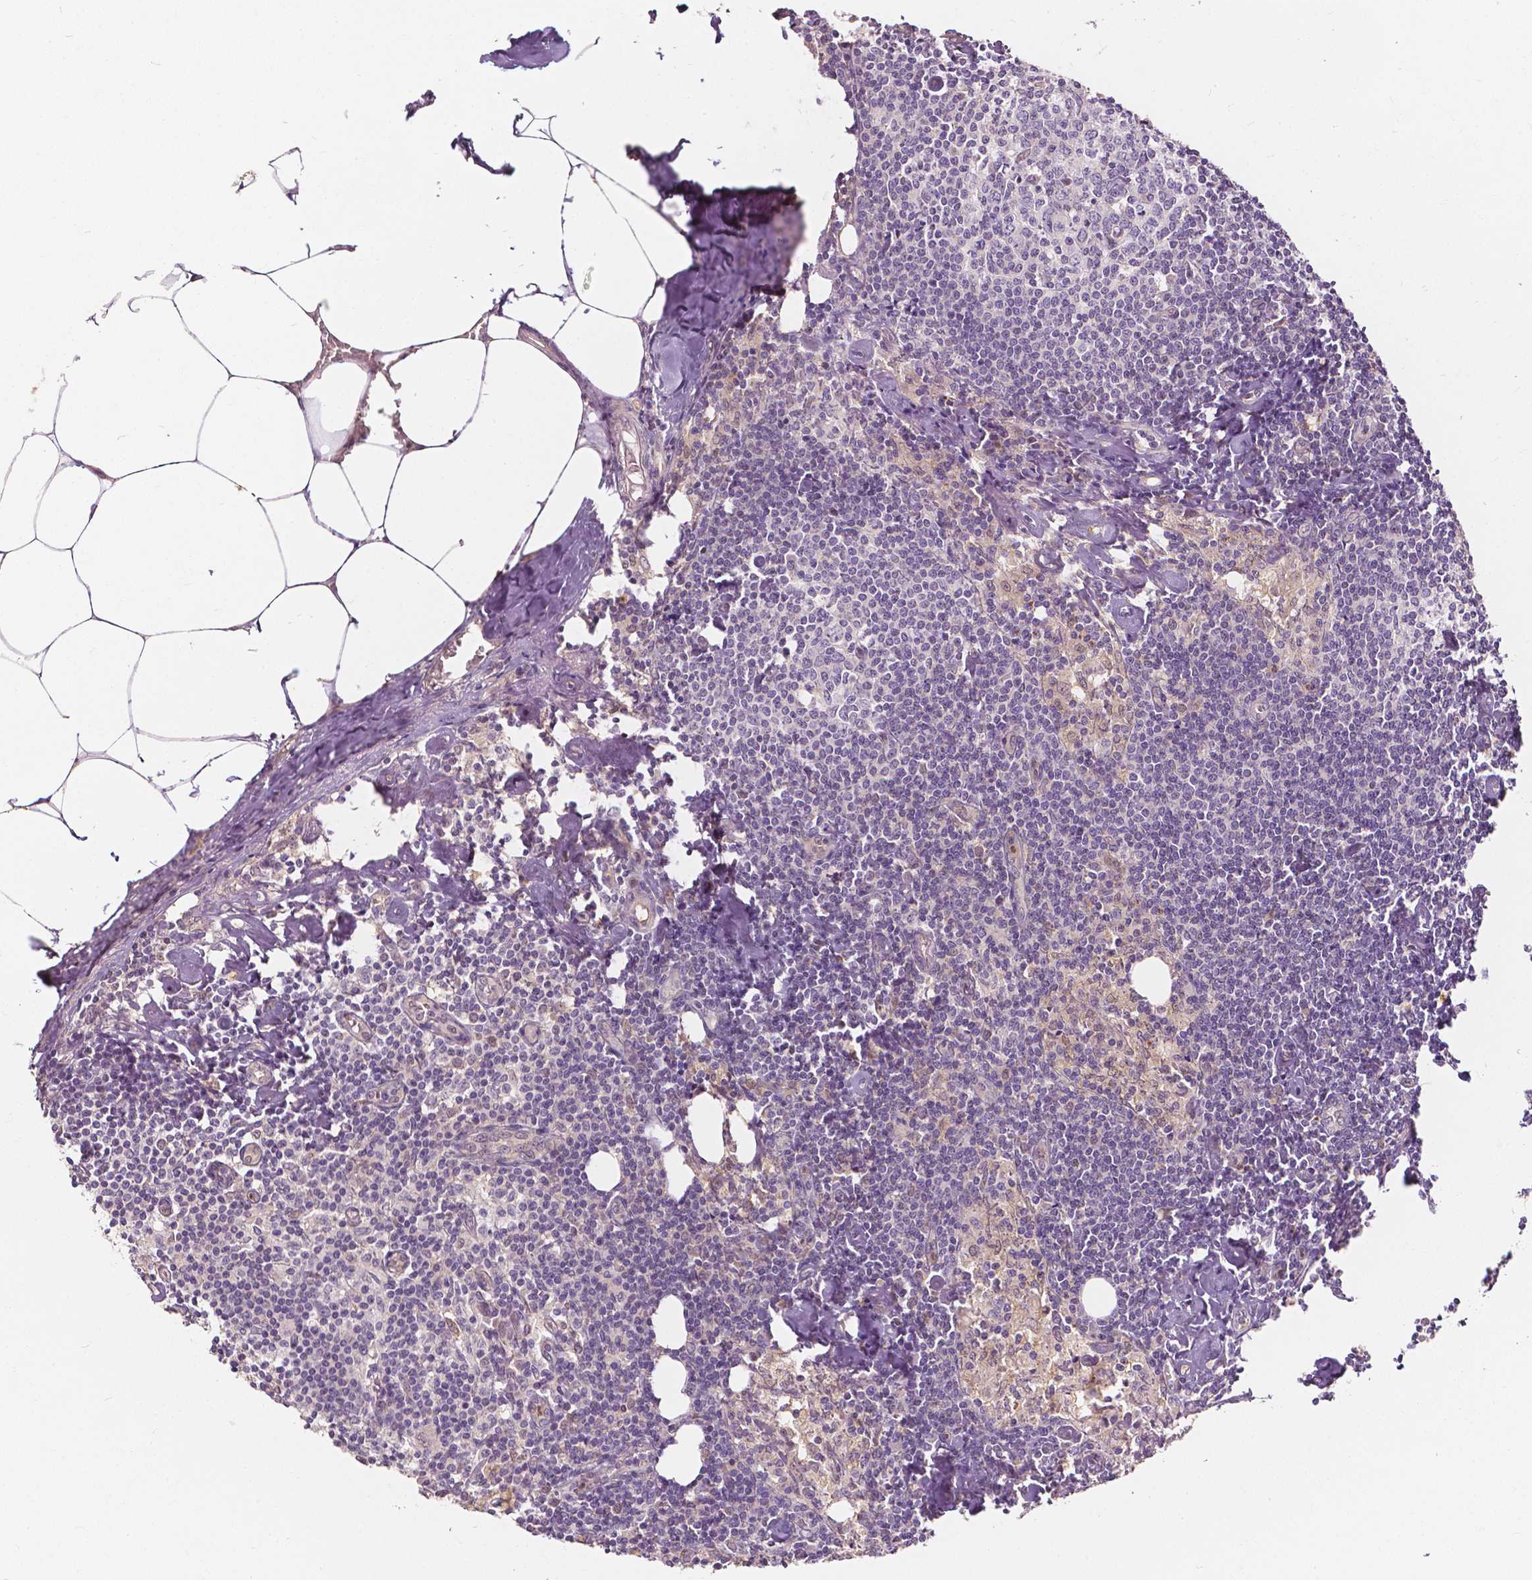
{"staining": {"intensity": "negative", "quantity": "none", "location": "none"}, "tissue": "lymph node", "cell_type": "Germinal center cells", "image_type": "normal", "snomed": [{"axis": "morphology", "description": "Normal tissue, NOS"}, {"axis": "topography", "description": "Lymph node"}], "caption": "This is a photomicrograph of IHC staining of unremarkable lymph node, which shows no expression in germinal center cells.", "gene": "NAPRT", "patient": {"sex": "female", "age": 69}}